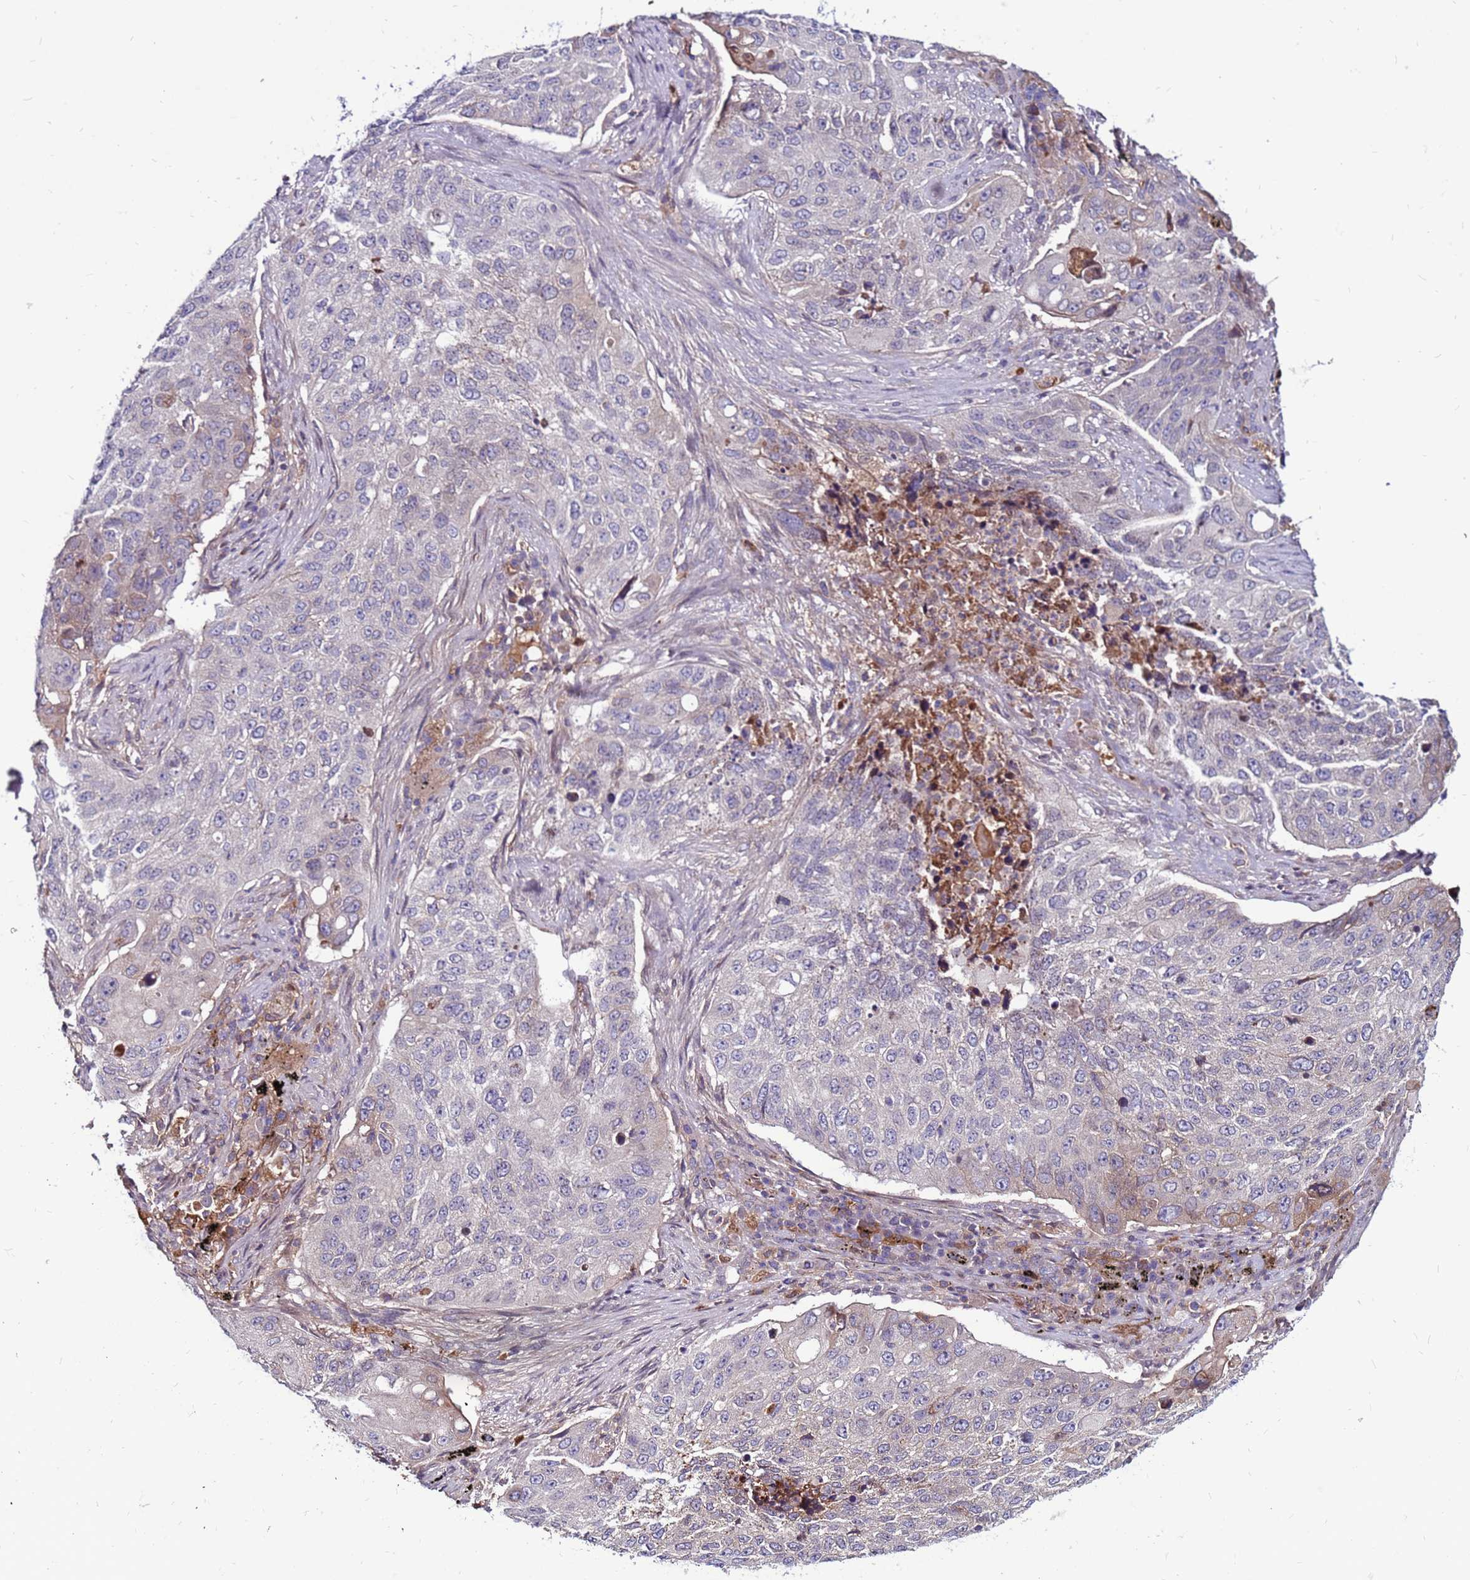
{"staining": {"intensity": "negative", "quantity": "none", "location": "none"}, "tissue": "lung cancer", "cell_type": "Tumor cells", "image_type": "cancer", "snomed": [{"axis": "morphology", "description": "Squamous cell carcinoma, NOS"}, {"axis": "topography", "description": "Lung"}], "caption": "Lung squamous cell carcinoma stained for a protein using immunohistochemistry reveals no positivity tumor cells.", "gene": "CCDC71", "patient": {"sex": "female", "age": 63}}